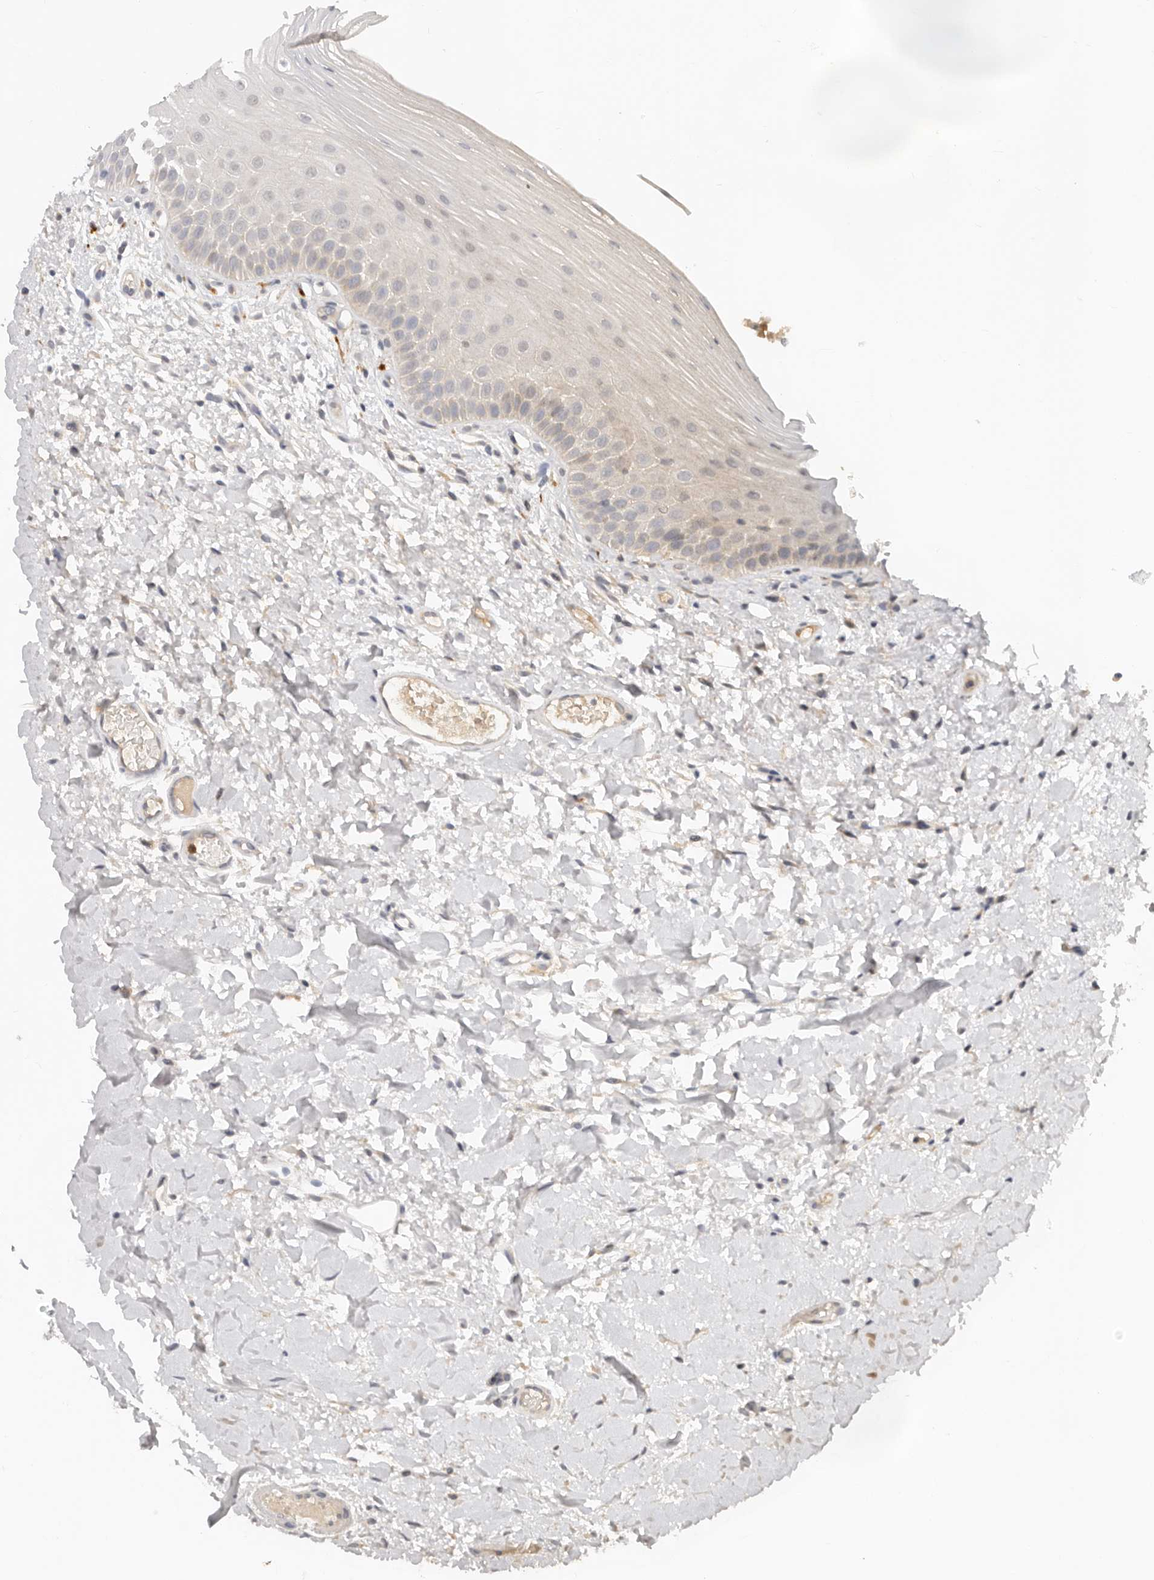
{"staining": {"intensity": "weak", "quantity": "<25%", "location": "cytoplasmic/membranous"}, "tissue": "oral mucosa", "cell_type": "Squamous epithelial cells", "image_type": "normal", "snomed": [{"axis": "morphology", "description": "Normal tissue, NOS"}, {"axis": "topography", "description": "Oral tissue"}], "caption": "There is no significant expression in squamous epithelial cells of oral mucosa. Nuclei are stained in blue.", "gene": "USP49", "patient": {"sex": "female", "age": 56}}